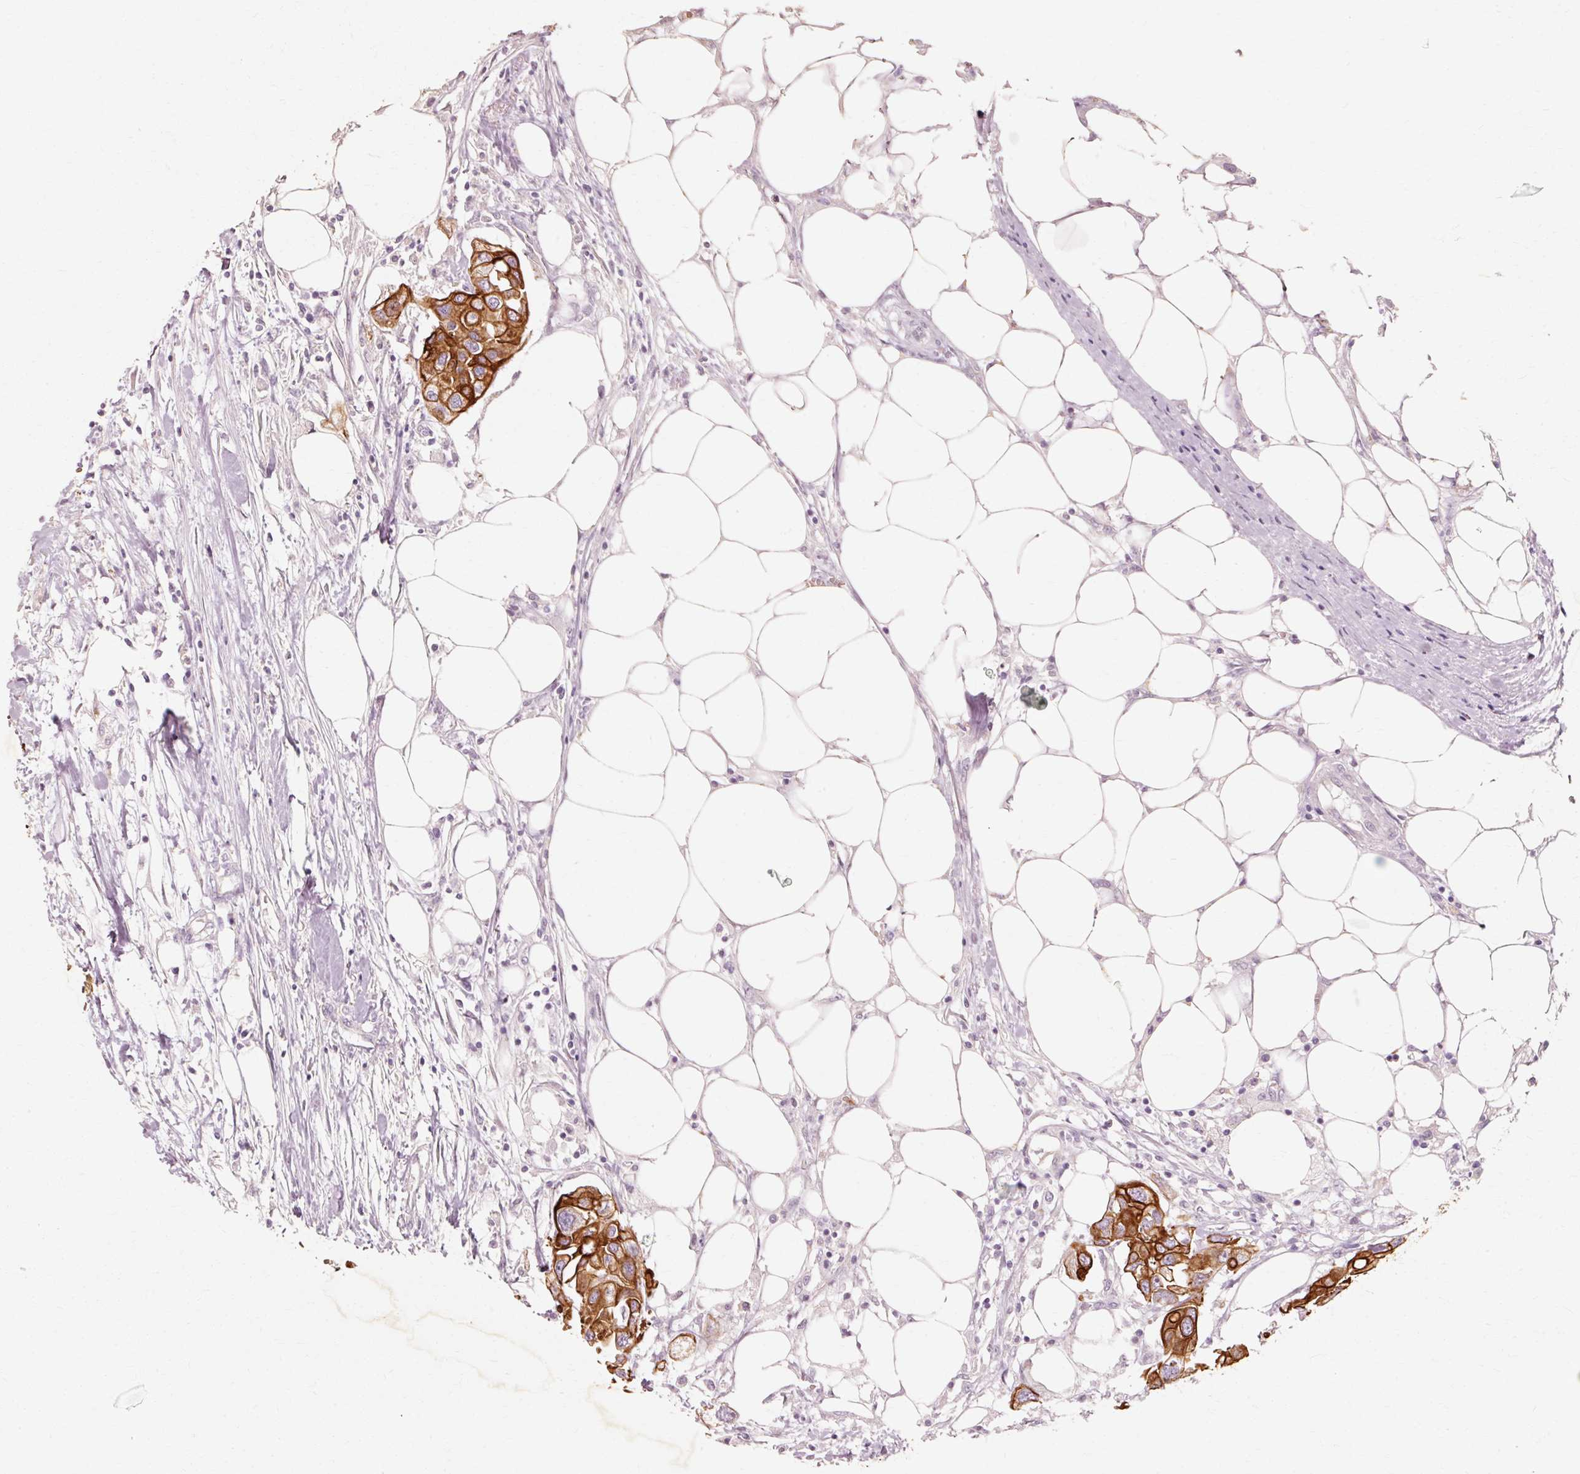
{"staining": {"intensity": "strong", "quantity": ">75%", "location": "cytoplasmic/membranous"}, "tissue": "colorectal cancer", "cell_type": "Tumor cells", "image_type": "cancer", "snomed": [{"axis": "morphology", "description": "Adenocarcinoma, NOS"}, {"axis": "topography", "description": "Colon"}], "caption": "High-magnification brightfield microscopy of colorectal cancer stained with DAB (brown) and counterstained with hematoxylin (blue). tumor cells exhibit strong cytoplasmic/membranous positivity is identified in about>75% of cells.", "gene": "TRIM73", "patient": {"sex": "male", "age": 77}}